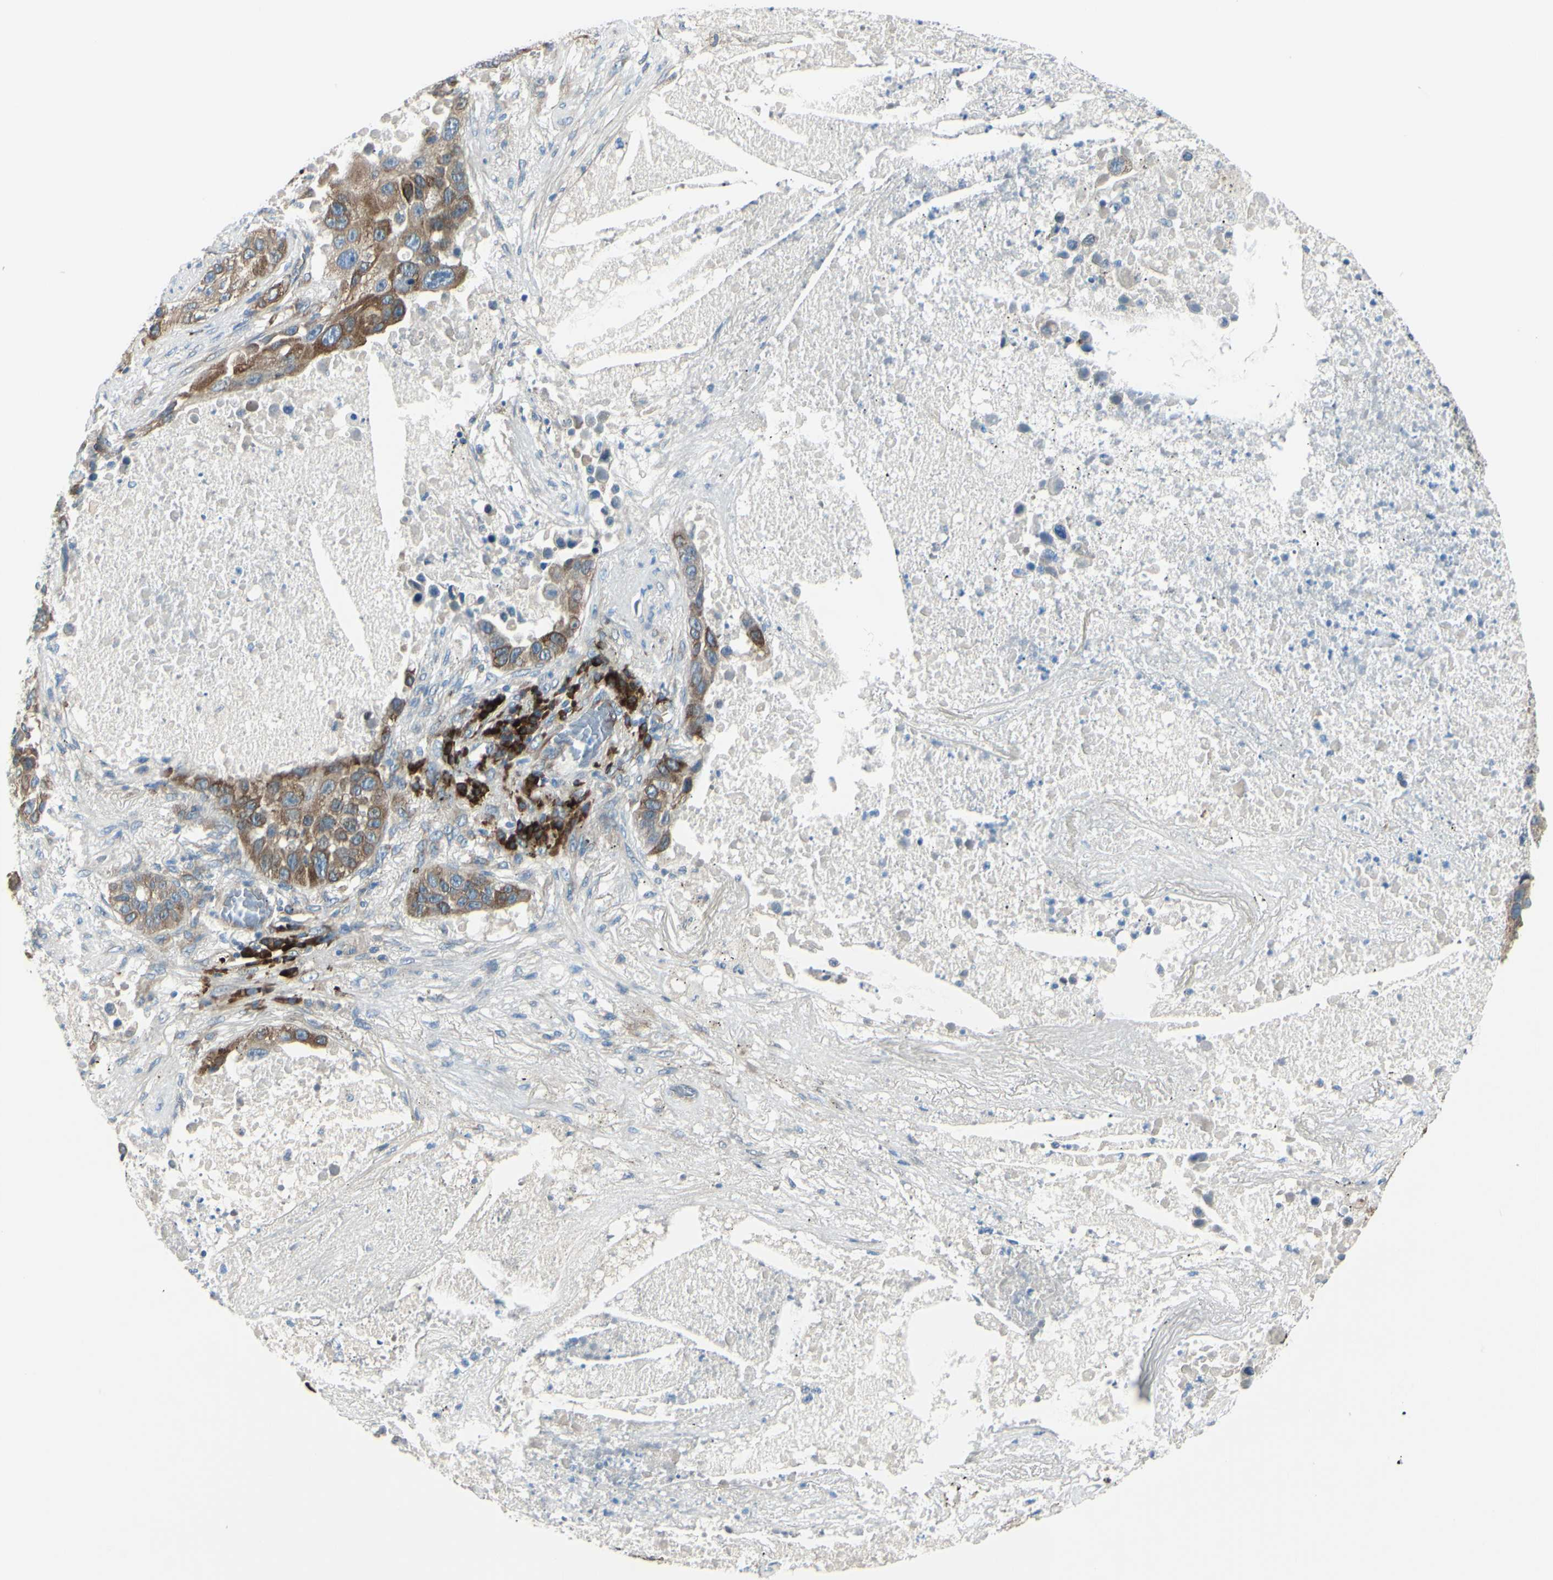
{"staining": {"intensity": "moderate", "quantity": ">75%", "location": "cytoplasmic/membranous"}, "tissue": "lung cancer", "cell_type": "Tumor cells", "image_type": "cancer", "snomed": [{"axis": "morphology", "description": "Squamous cell carcinoma, NOS"}, {"axis": "topography", "description": "Lung"}], "caption": "The immunohistochemical stain labels moderate cytoplasmic/membranous expression in tumor cells of squamous cell carcinoma (lung) tissue.", "gene": "SELENOS", "patient": {"sex": "male", "age": 57}}